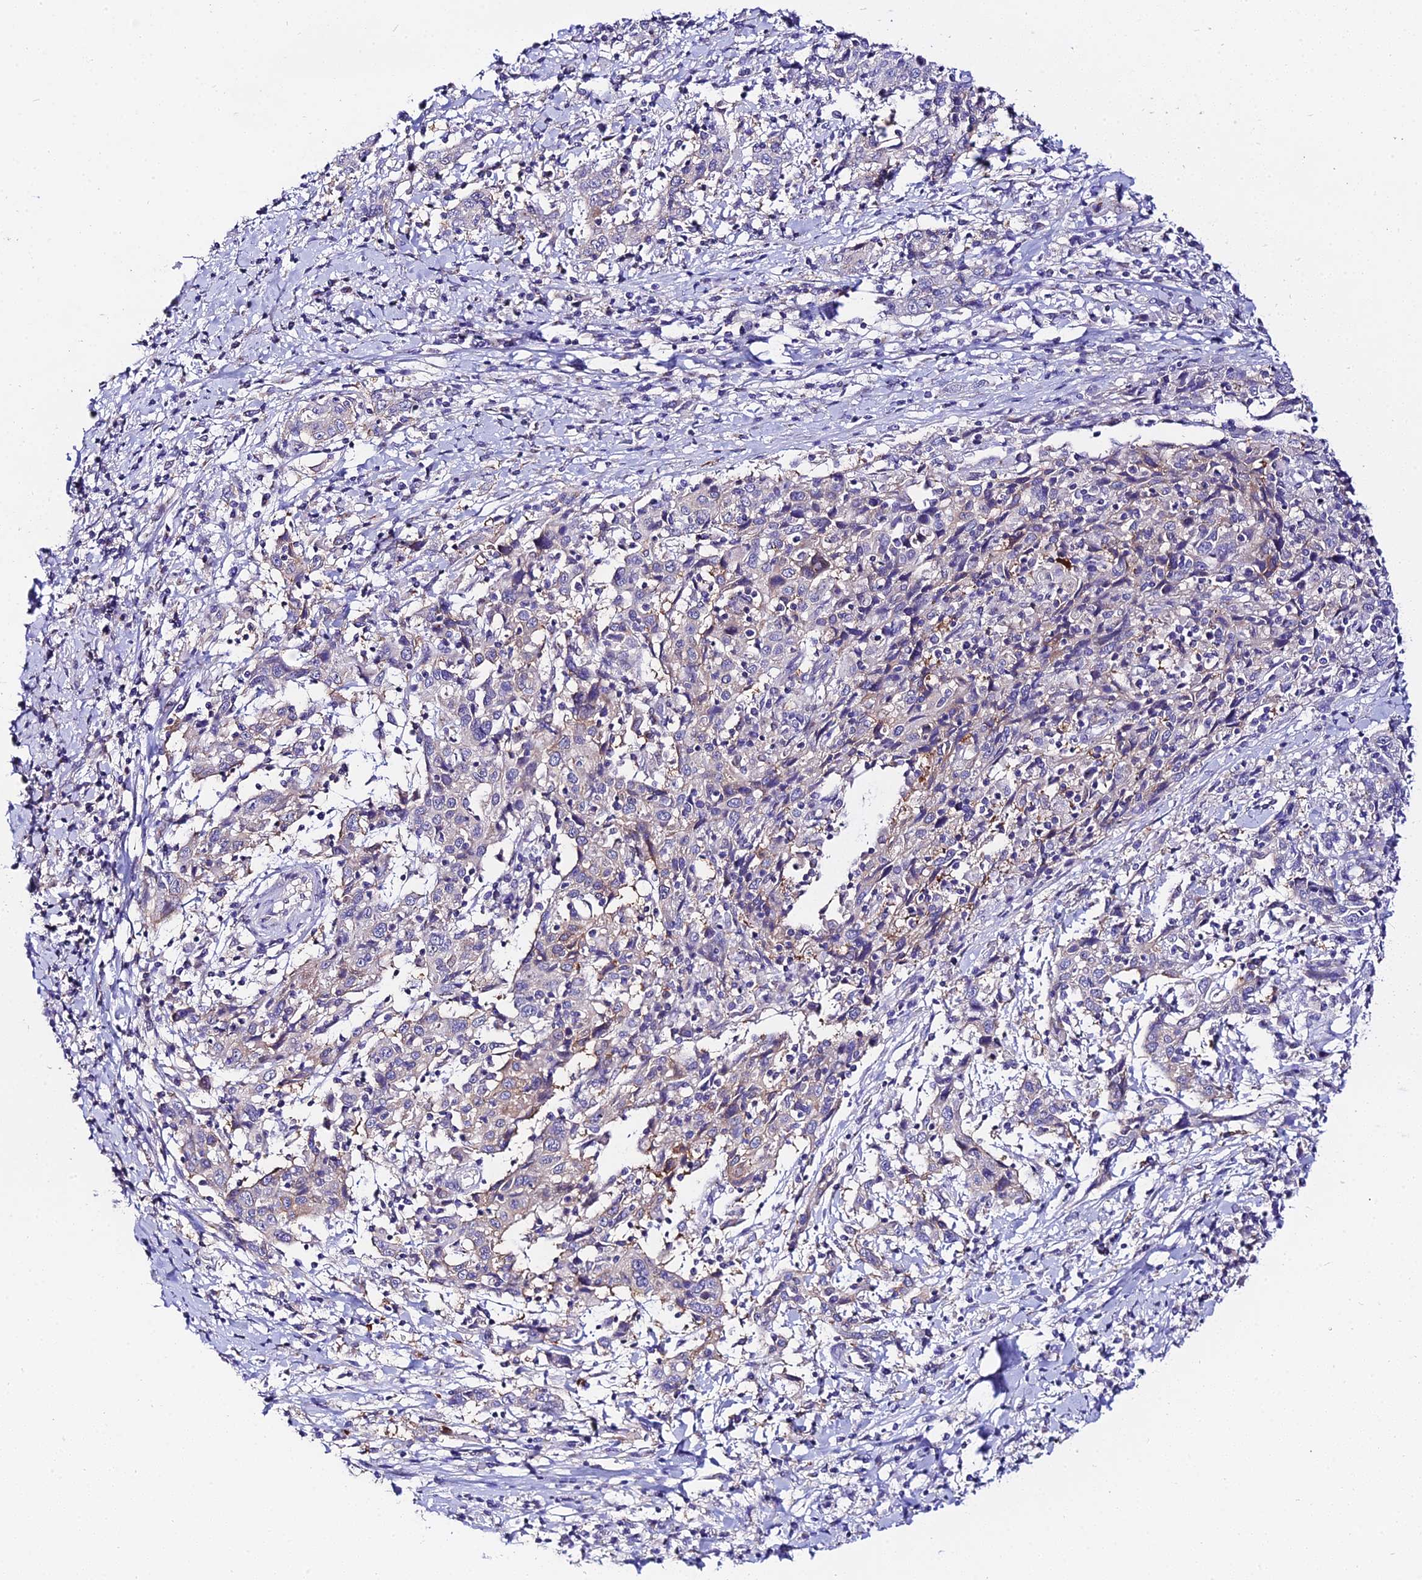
{"staining": {"intensity": "moderate", "quantity": "<25%", "location": "cytoplasmic/membranous"}, "tissue": "cervical cancer", "cell_type": "Tumor cells", "image_type": "cancer", "snomed": [{"axis": "morphology", "description": "Squamous cell carcinoma, NOS"}, {"axis": "topography", "description": "Cervix"}], "caption": "The histopathology image reveals immunohistochemical staining of cervical cancer (squamous cell carcinoma). There is moderate cytoplasmic/membranous positivity is seen in about <25% of tumor cells.", "gene": "ATG16L2", "patient": {"sex": "female", "age": 46}}